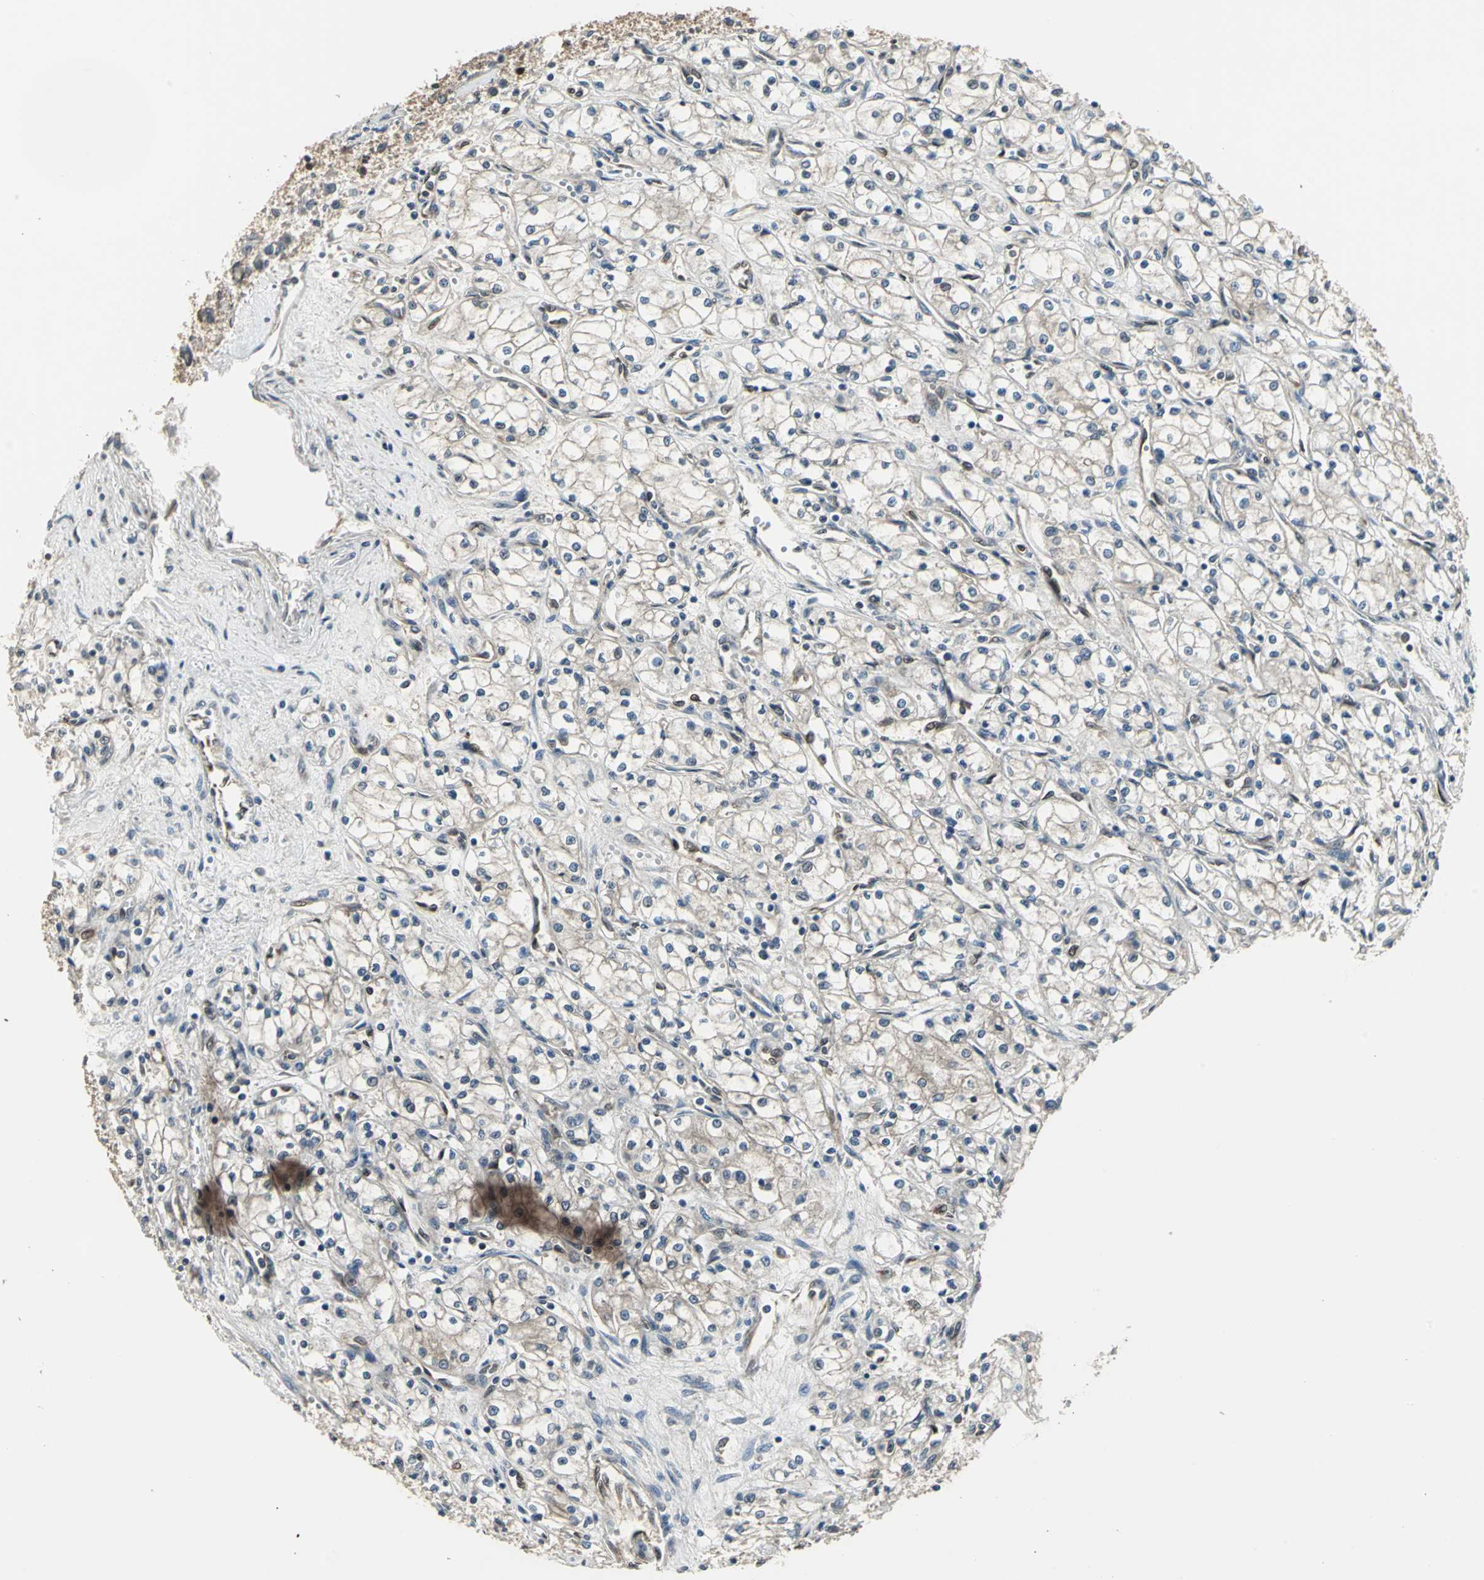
{"staining": {"intensity": "weak", "quantity": "<25%", "location": "cytoplasmic/membranous"}, "tissue": "renal cancer", "cell_type": "Tumor cells", "image_type": "cancer", "snomed": [{"axis": "morphology", "description": "Normal tissue, NOS"}, {"axis": "morphology", "description": "Adenocarcinoma, NOS"}, {"axis": "topography", "description": "Kidney"}], "caption": "The IHC micrograph has no significant staining in tumor cells of renal adenocarcinoma tissue.", "gene": "PFDN1", "patient": {"sex": "male", "age": 59}}